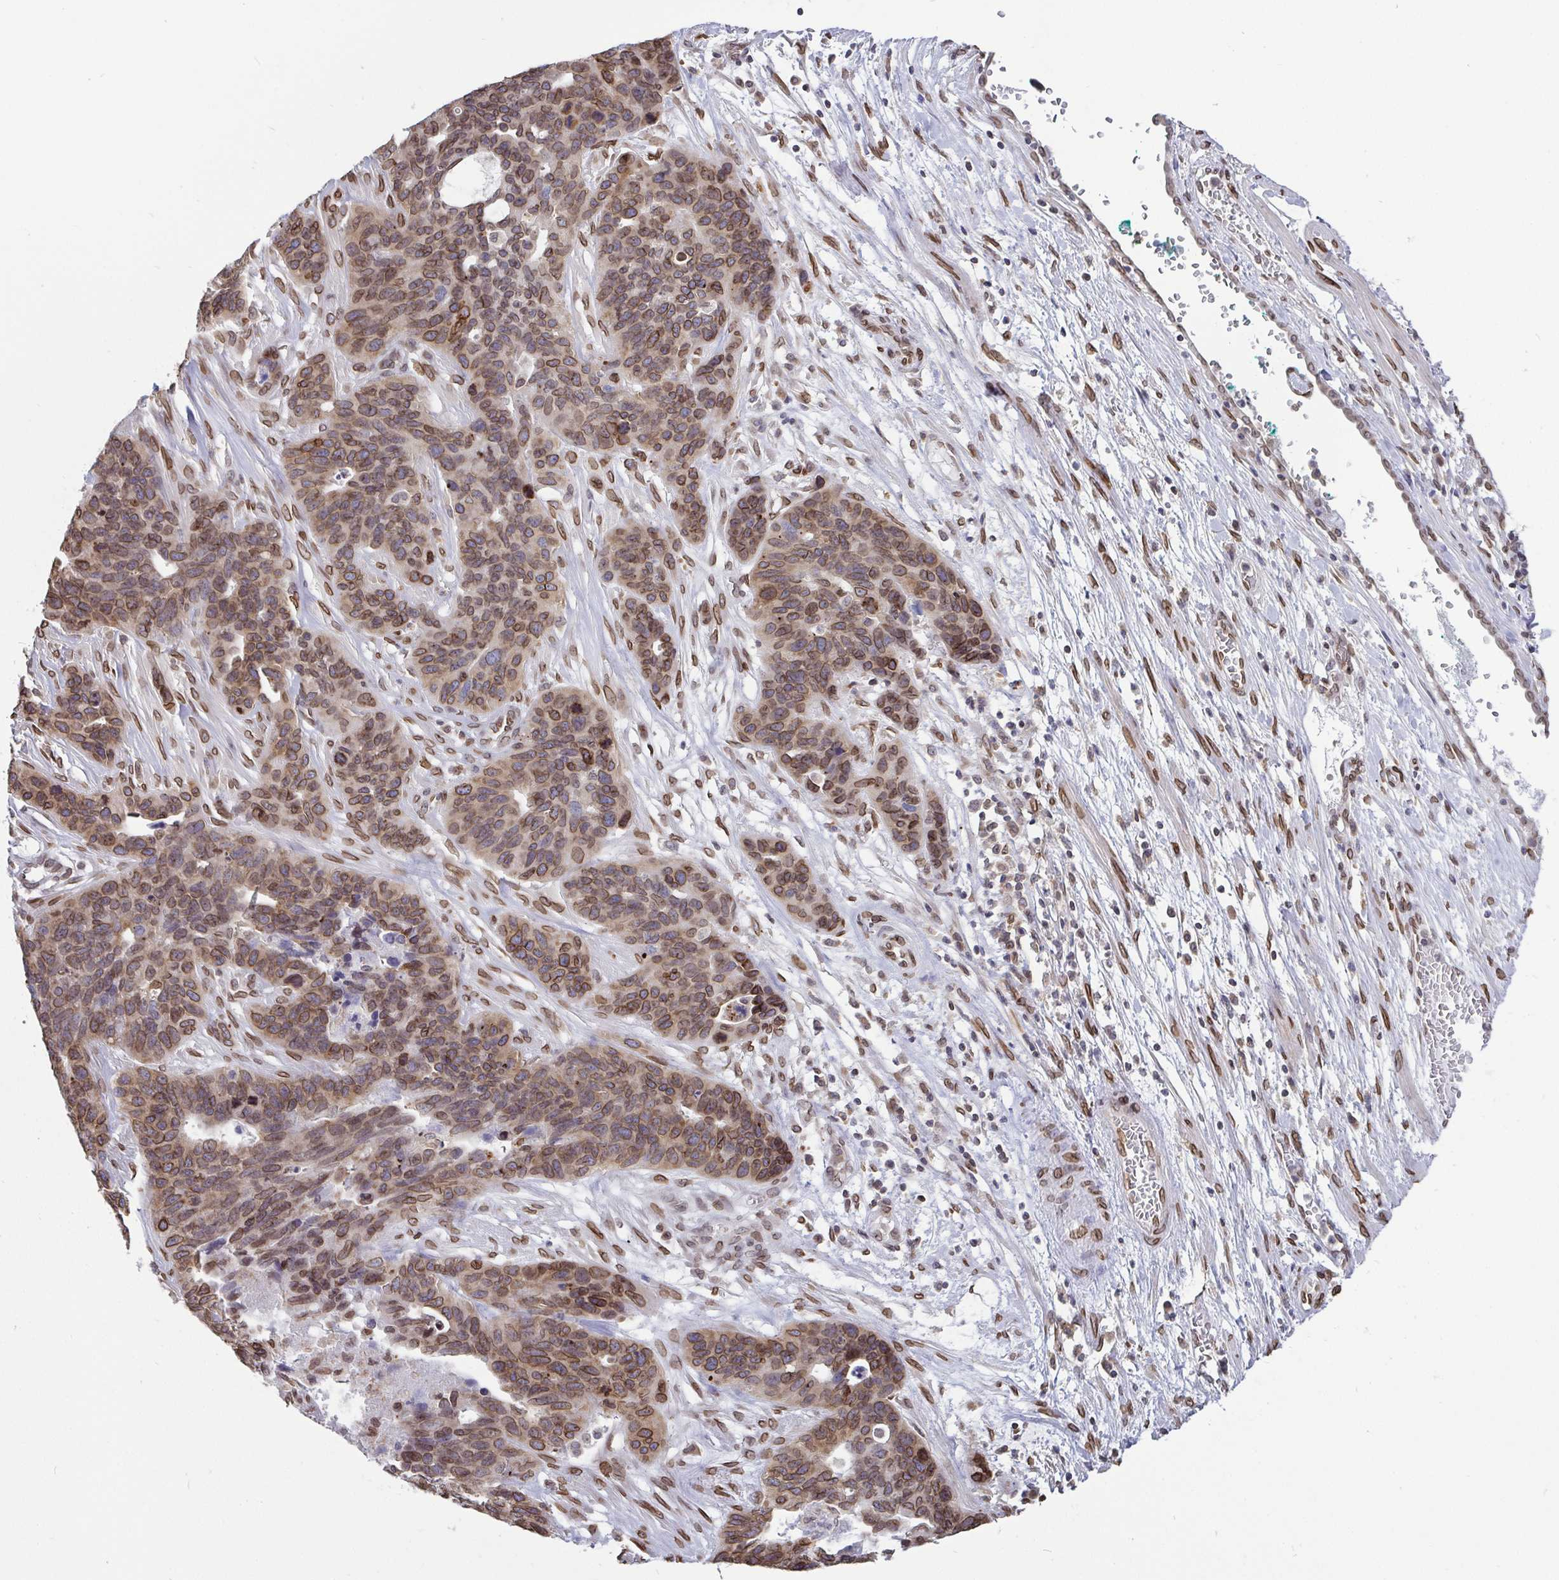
{"staining": {"intensity": "moderate", "quantity": "25%-75%", "location": "cytoplasmic/membranous,nuclear"}, "tissue": "ovarian cancer", "cell_type": "Tumor cells", "image_type": "cancer", "snomed": [{"axis": "morphology", "description": "Cystadenocarcinoma, serous, NOS"}, {"axis": "topography", "description": "Ovary"}], "caption": "This is a micrograph of IHC staining of ovarian cancer, which shows moderate expression in the cytoplasmic/membranous and nuclear of tumor cells.", "gene": "EMD", "patient": {"sex": "female", "age": 64}}